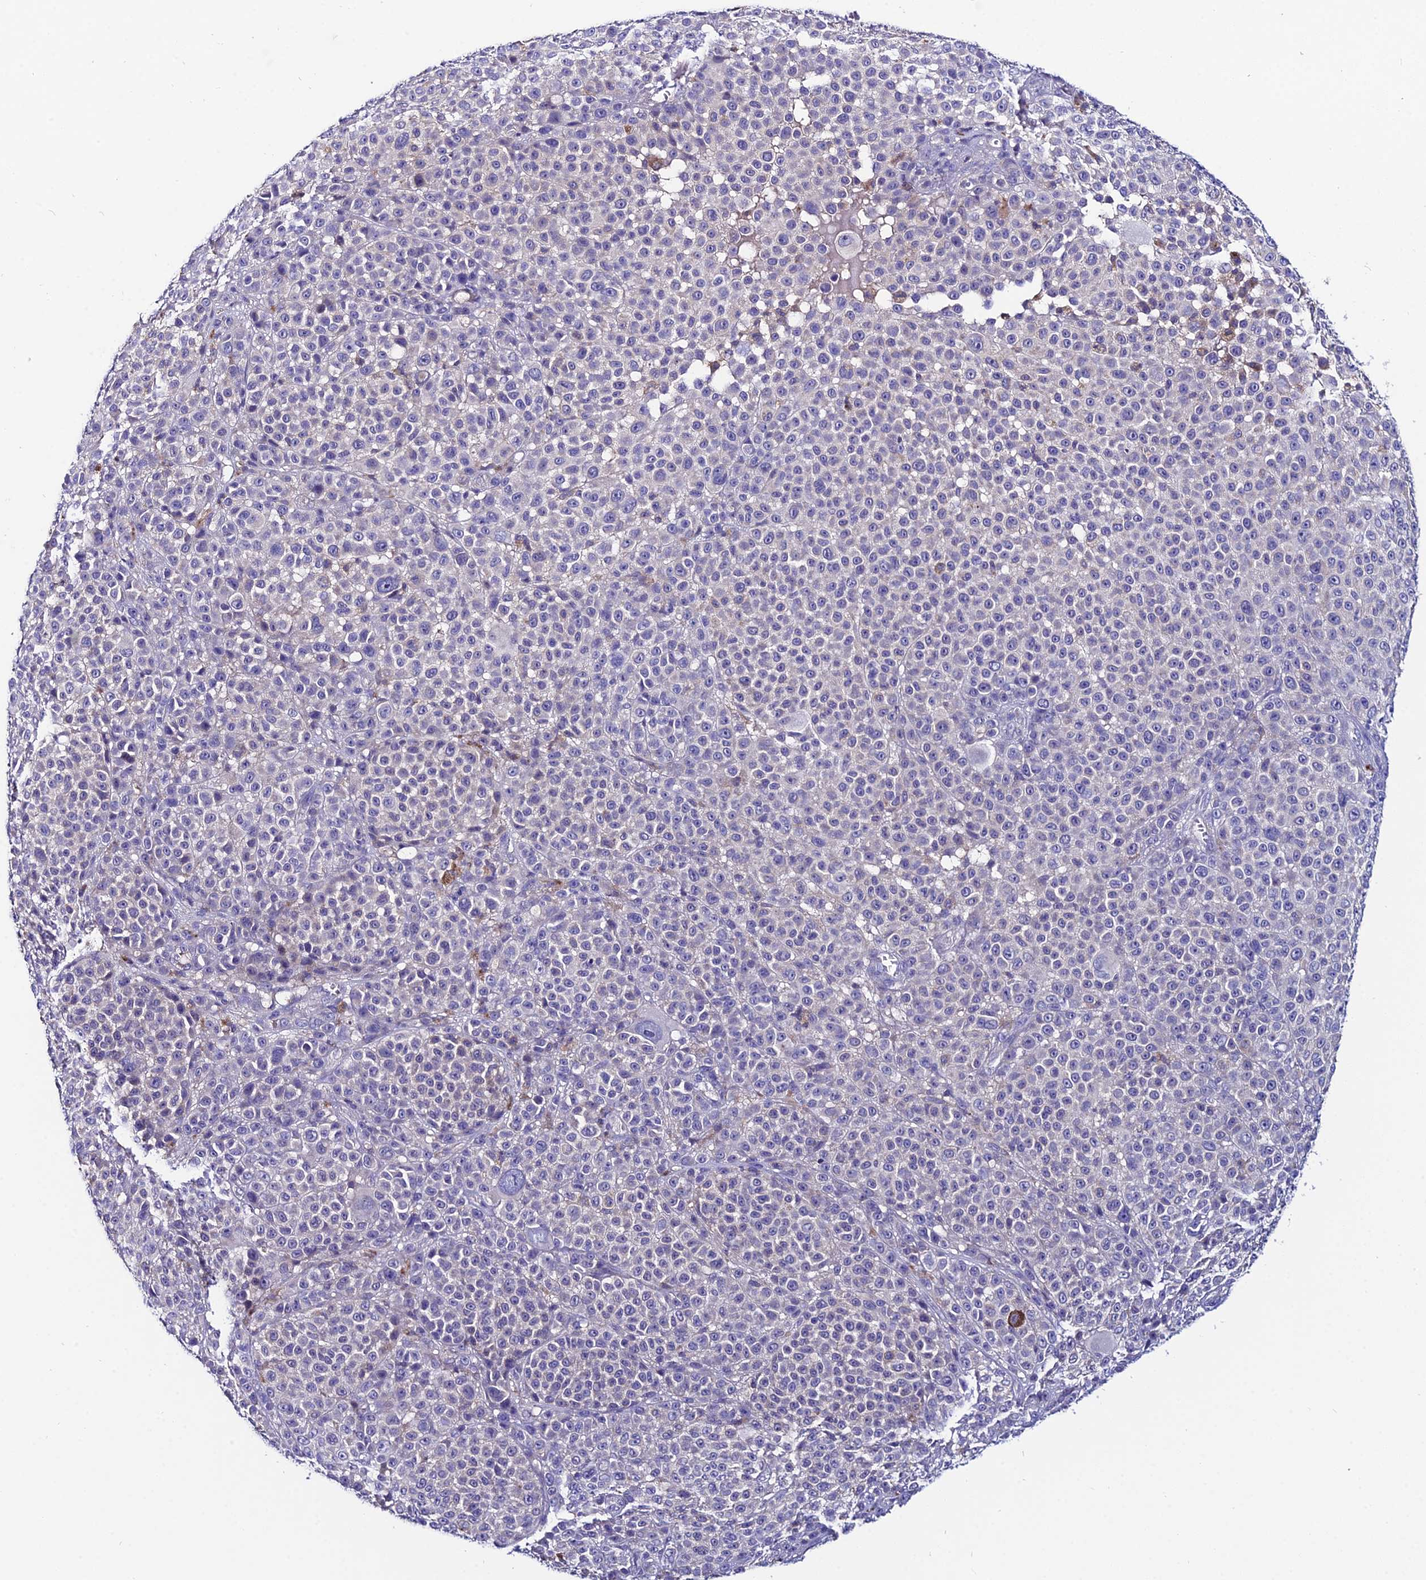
{"staining": {"intensity": "negative", "quantity": "none", "location": "none"}, "tissue": "melanoma", "cell_type": "Tumor cells", "image_type": "cancer", "snomed": [{"axis": "morphology", "description": "Malignant melanoma, NOS"}, {"axis": "topography", "description": "Skin"}], "caption": "Immunohistochemistry (IHC) photomicrograph of malignant melanoma stained for a protein (brown), which demonstrates no staining in tumor cells. The staining is performed using DAB (3,3'-diaminobenzidine) brown chromogen with nuclei counter-stained in using hematoxylin.", "gene": "LGALS7", "patient": {"sex": "female", "age": 94}}